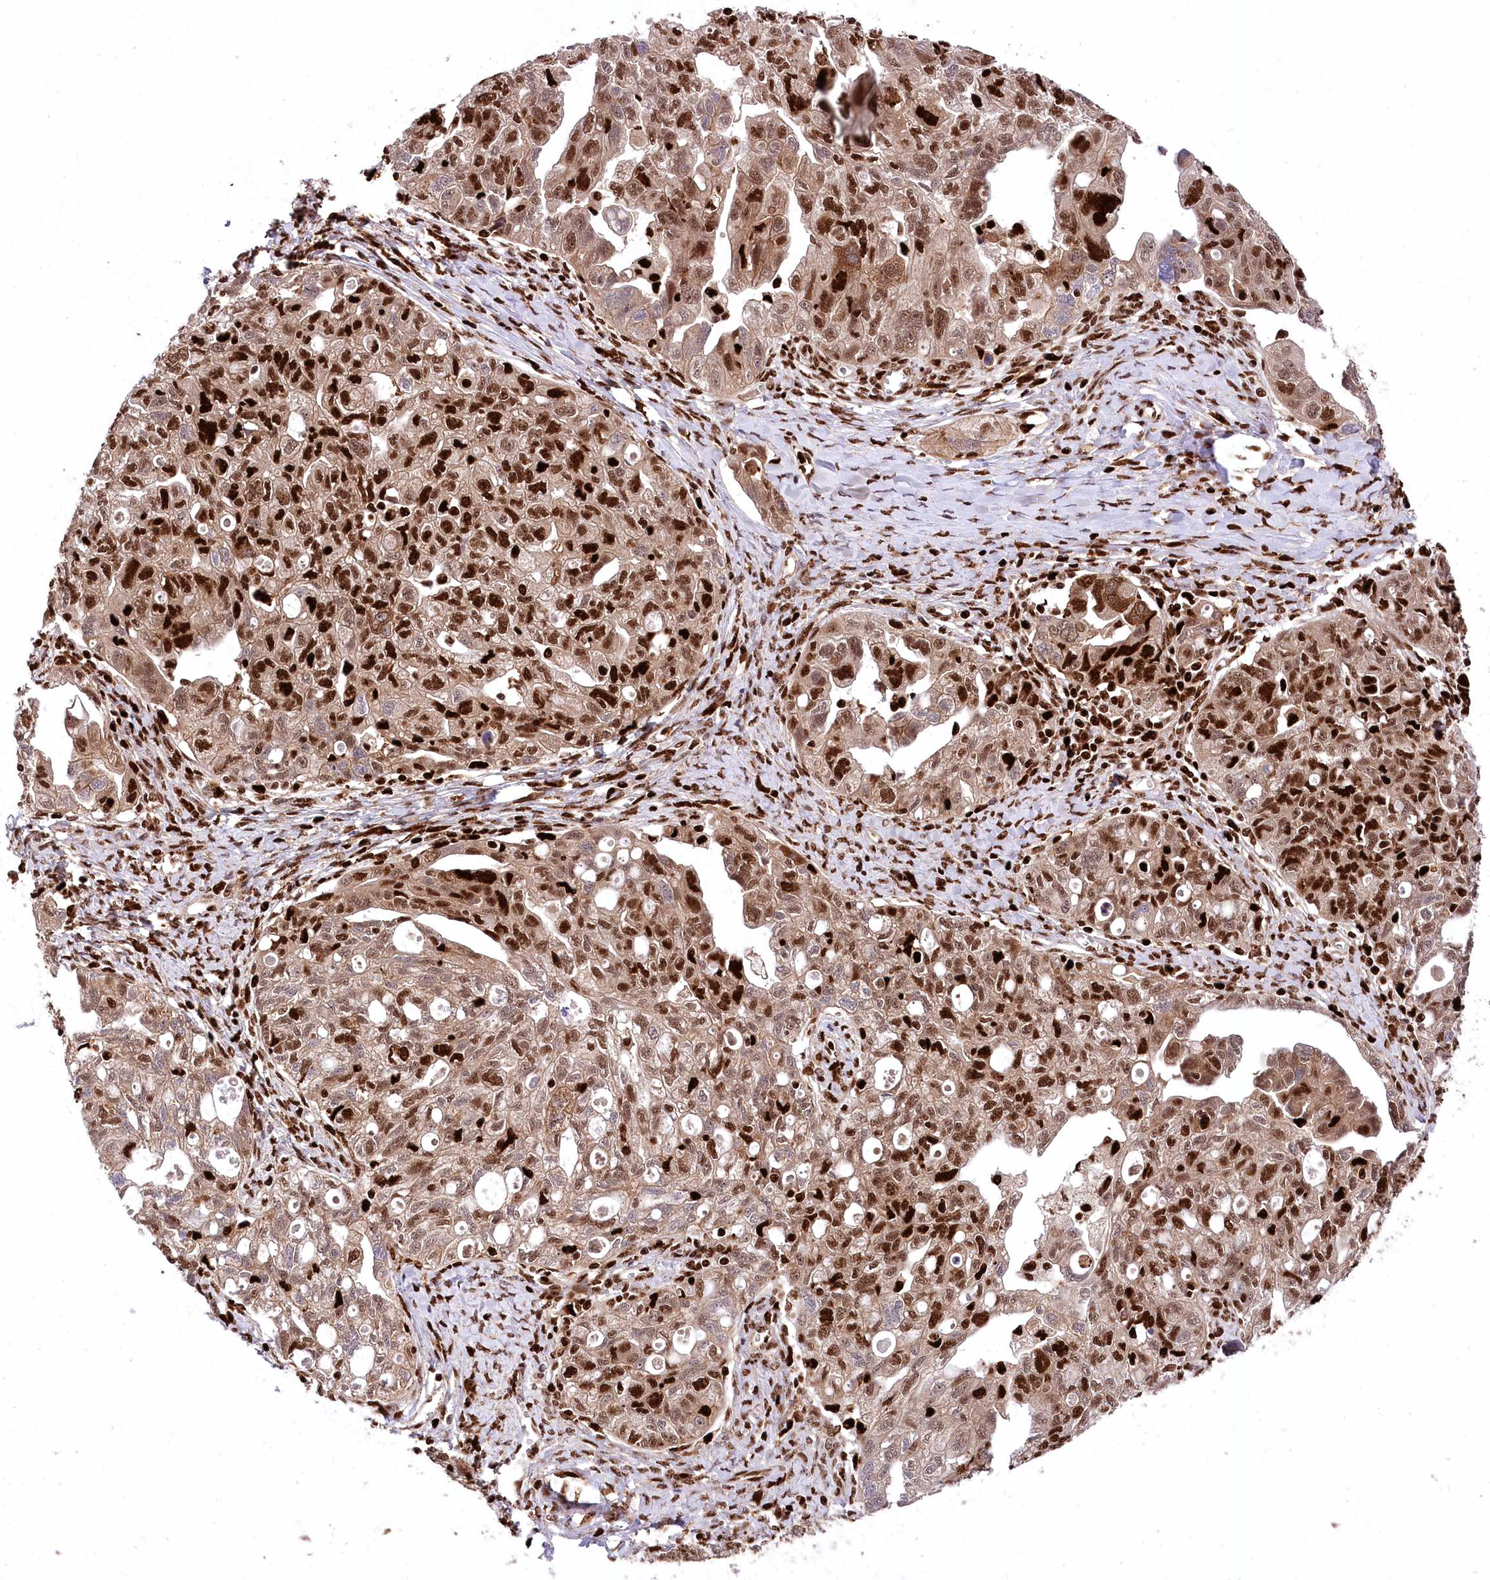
{"staining": {"intensity": "strong", "quantity": ">75%", "location": "cytoplasmic/membranous,nuclear"}, "tissue": "ovarian cancer", "cell_type": "Tumor cells", "image_type": "cancer", "snomed": [{"axis": "morphology", "description": "Carcinoma, NOS"}, {"axis": "morphology", "description": "Cystadenocarcinoma, serous, NOS"}, {"axis": "topography", "description": "Ovary"}], "caption": "DAB (3,3'-diaminobenzidine) immunohistochemical staining of ovarian cancer exhibits strong cytoplasmic/membranous and nuclear protein staining in approximately >75% of tumor cells.", "gene": "FIGN", "patient": {"sex": "female", "age": 69}}